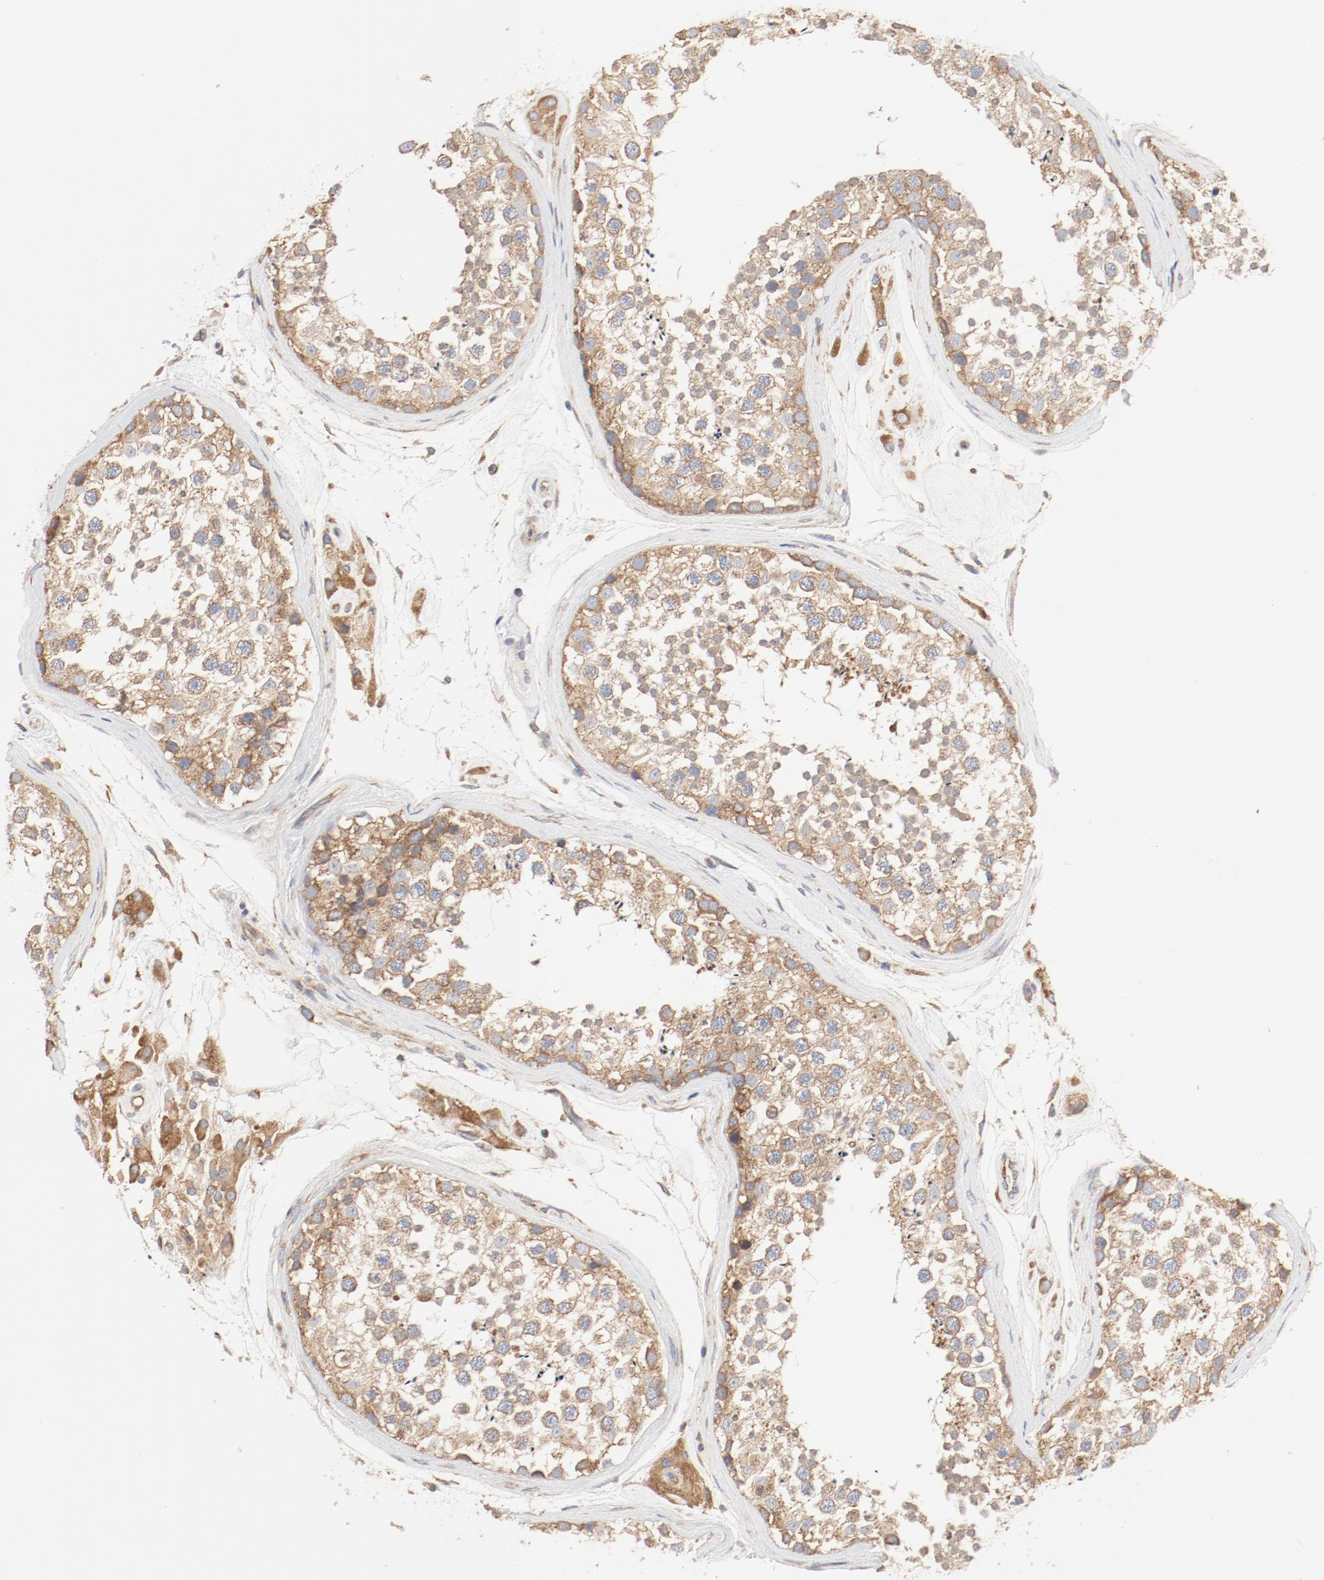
{"staining": {"intensity": "moderate", "quantity": ">75%", "location": "cytoplasmic/membranous"}, "tissue": "testis", "cell_type": "Cells in seminiferous ducts", "image_type": "normal", "snomed": [{"axis": "morphology", "description": "Normal tissue, NOS"}, {"axis": "topography", "description": "Testis"}], "caption": "The histopathology image displays immunohistochemical staining of normal testis. There is moderate cytoplasmic/membranous staining is appreciated in about >75% of cells in seminiferous ducts.", "gene": "RPS6", "patient": {"sex": "male", "age": 46}}